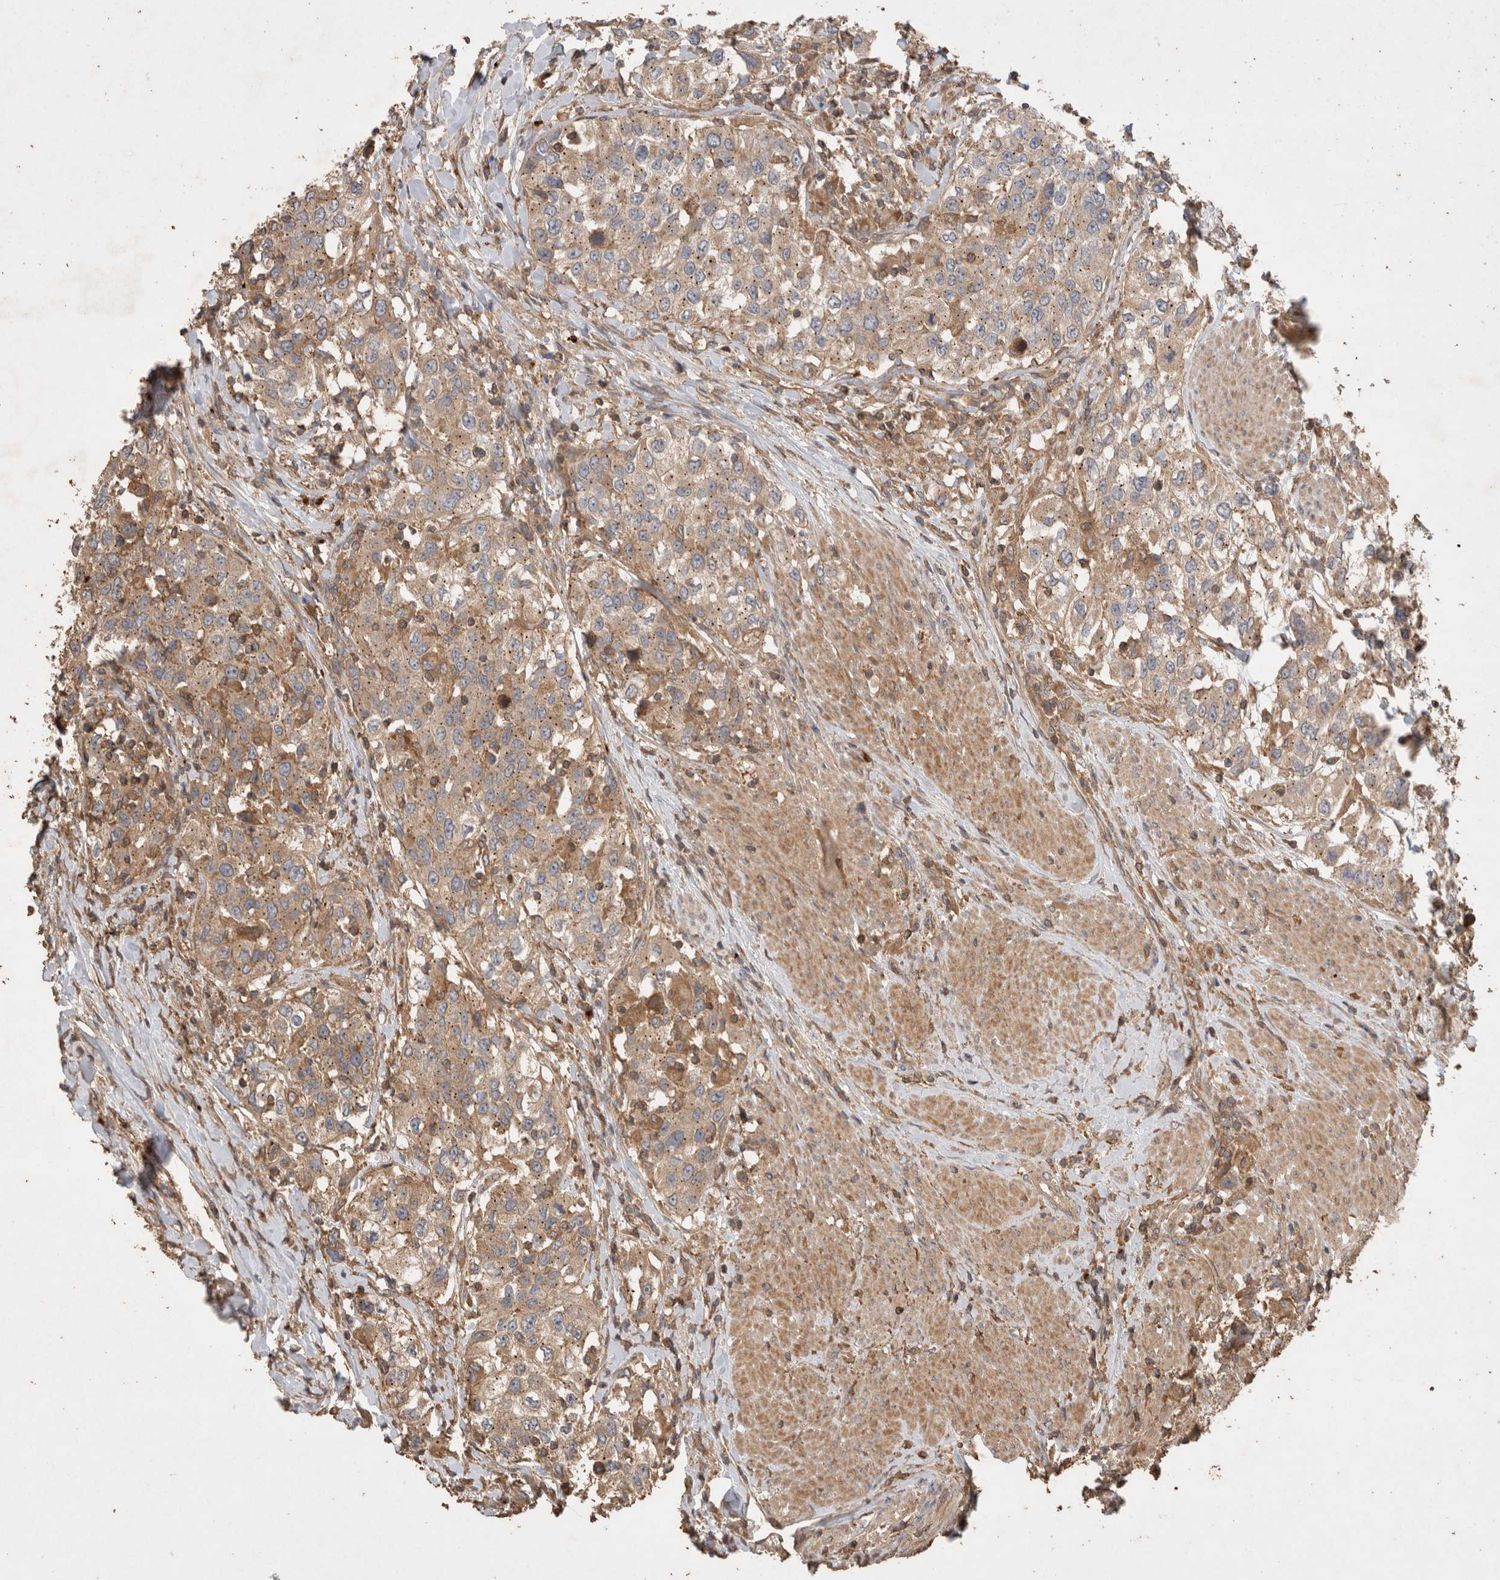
{"staining": {"intensity": "moderate", "quantity": ">75%", "location": "cytoplasmic/membranous"}, "tissue": "urothelial cancer", "cell_type": "Tumor cells", "image_type": "cancer", "snomed": [{"axis": "morphology", "description": "Urothelial carcinoma, High grade"}, {"axis": "topography", "description": "Urinary bladder"}], "caption": "Immunohistochemistry staining of urothelial cancer, which displays medium levels of moderate cytoplasmic/membranous staining in about >75% of tumor cells indicating moderate cytoplasmic/membranous protein staining. The staining was performed using DAB (brown) for protein detection and nuclei were counterstained in hematoxylin (blue).", "gene": "SNX31", "patient": {"sex": "female", "age": 80}}